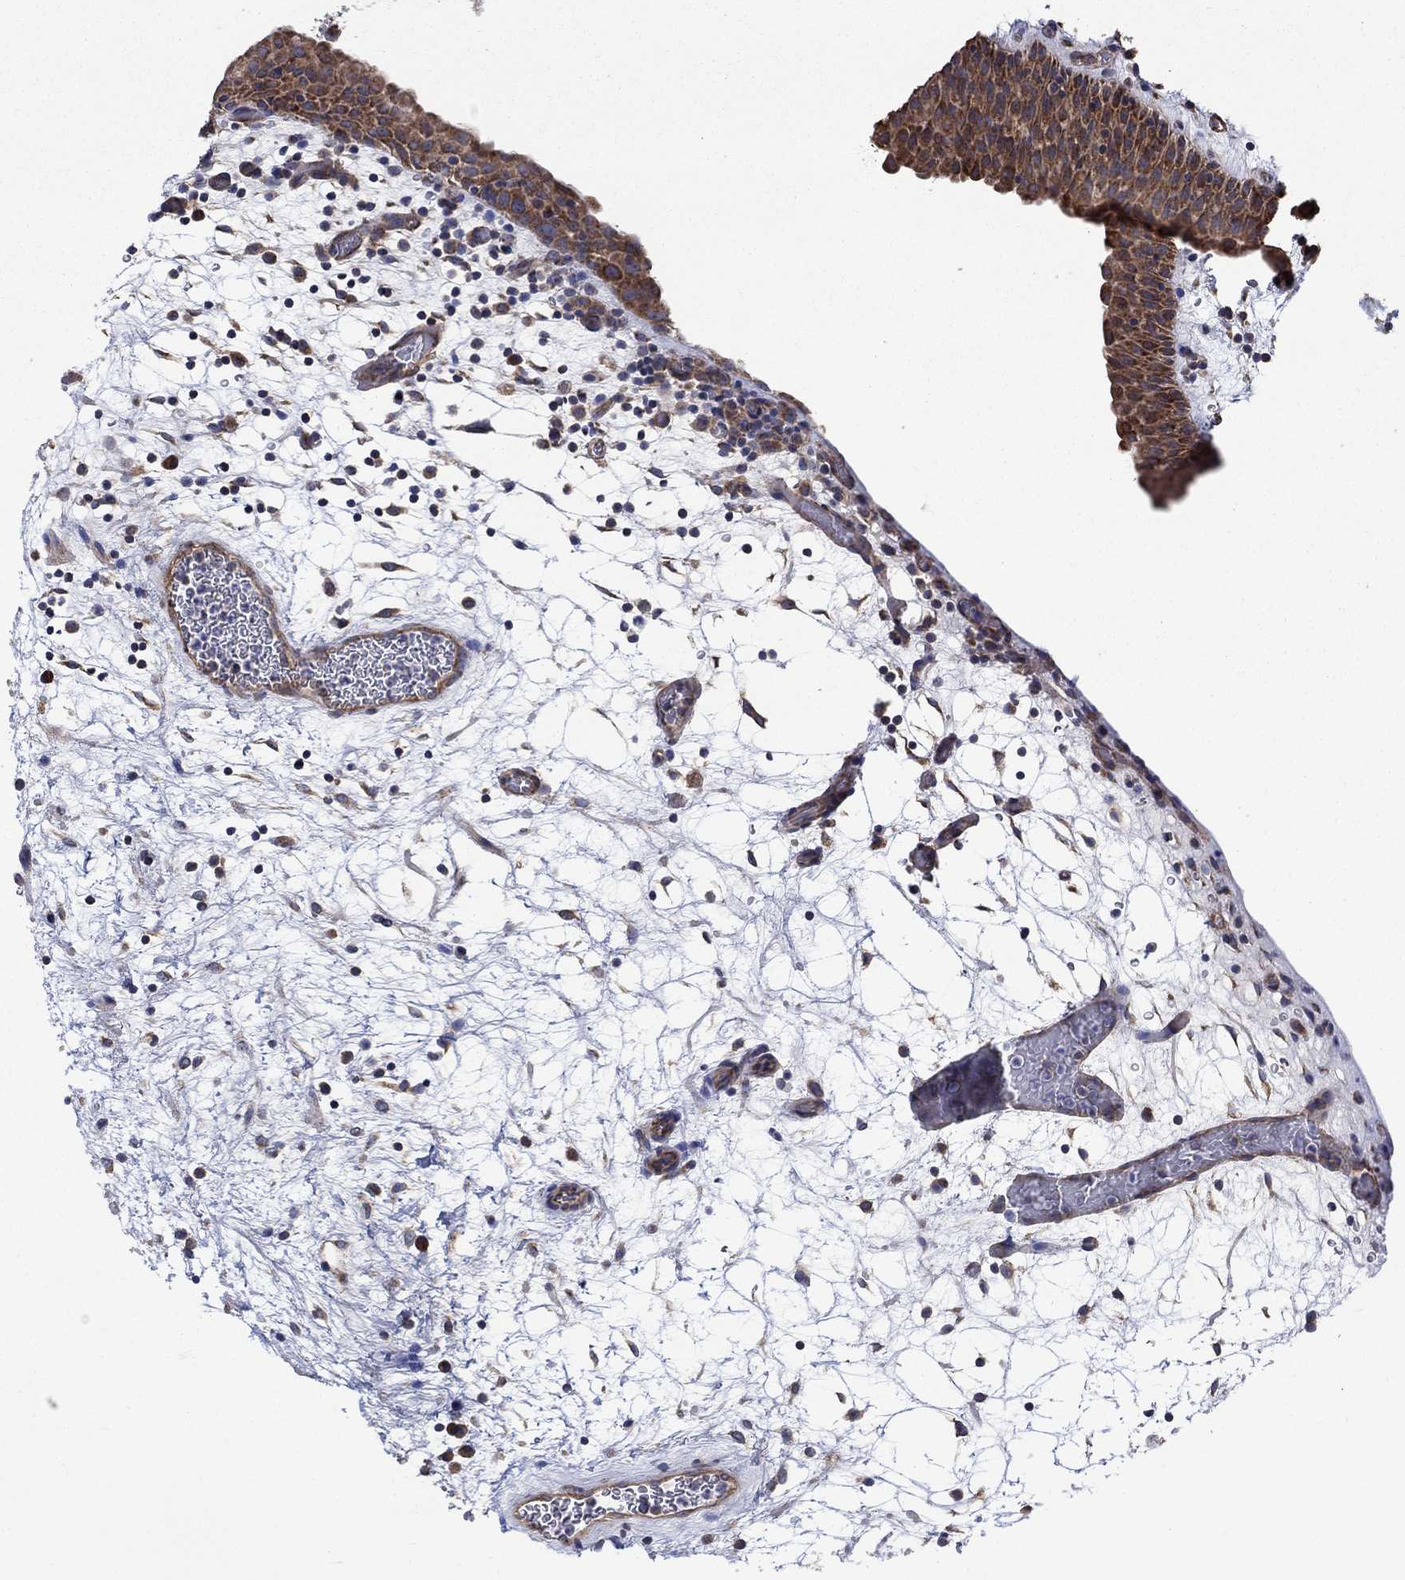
{"staining": {"intensity": "moderate", "quantity": ">75%", "location": "cytoplasmic/membranous"}, "tissue": "urinary bladder", "cell_type": "Urothelial cells", "image_type": "normal", "snomed": [{"axis": "morphology", "description": "Normal tissue, NOS"}, {"axis": "topography", "description": "Urinary bladder"}], "caption": "Immunohistochemistry of benign urinary bladder displays medium levels of moderate cytoplasmic/membranous staining in about >75% of urothelial cells.", "gene": "RPLP0", "patient": {"sex": "male", "age": 37}}